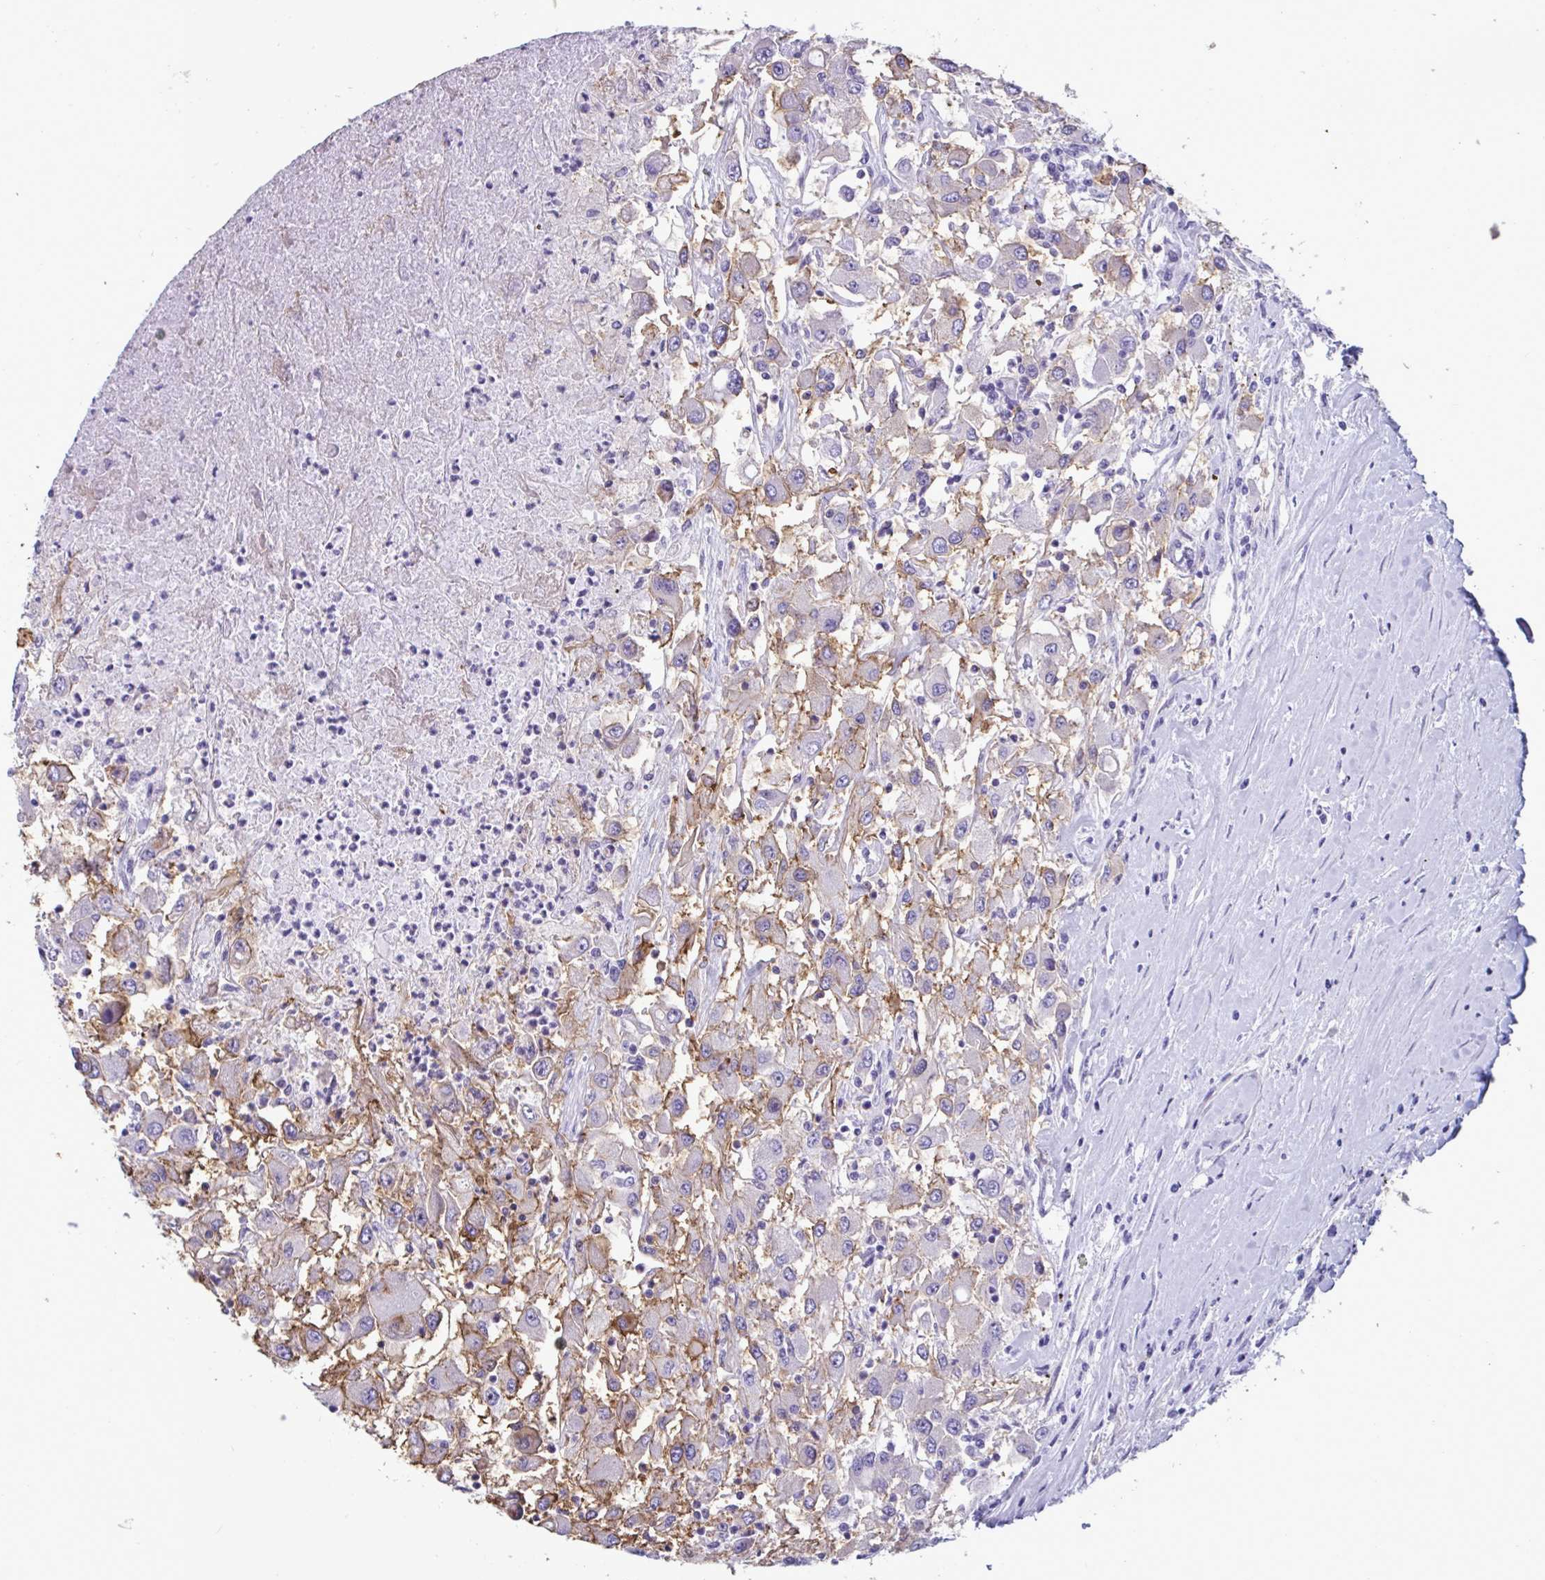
{"staining": {"intensity": "moderate", "quantity": "<25%", "location": "cytoplasmic/membranous"}, "tissue": "renal cancer", "cell_type": "Tumor cells", "image_type": "cancer", "snomed": [{"axis": "morphology", "description": "Adenocarcinoma, NOS"}, {"axis": "topography", "description": "Kidney"}], "caption": "Tumor cells reveal moderate cytoplasmic/membranous positivity in about <25% of cells in adenocarcinoma (renal). The staining was performed using DAB (3,3'-diaminobenzidine), with brown indicating positive protein expression. Nuclei are stained blue with hematoxylin.", "gene": "SLC2A1", "patient": {"sex": "female", "age": 67}}